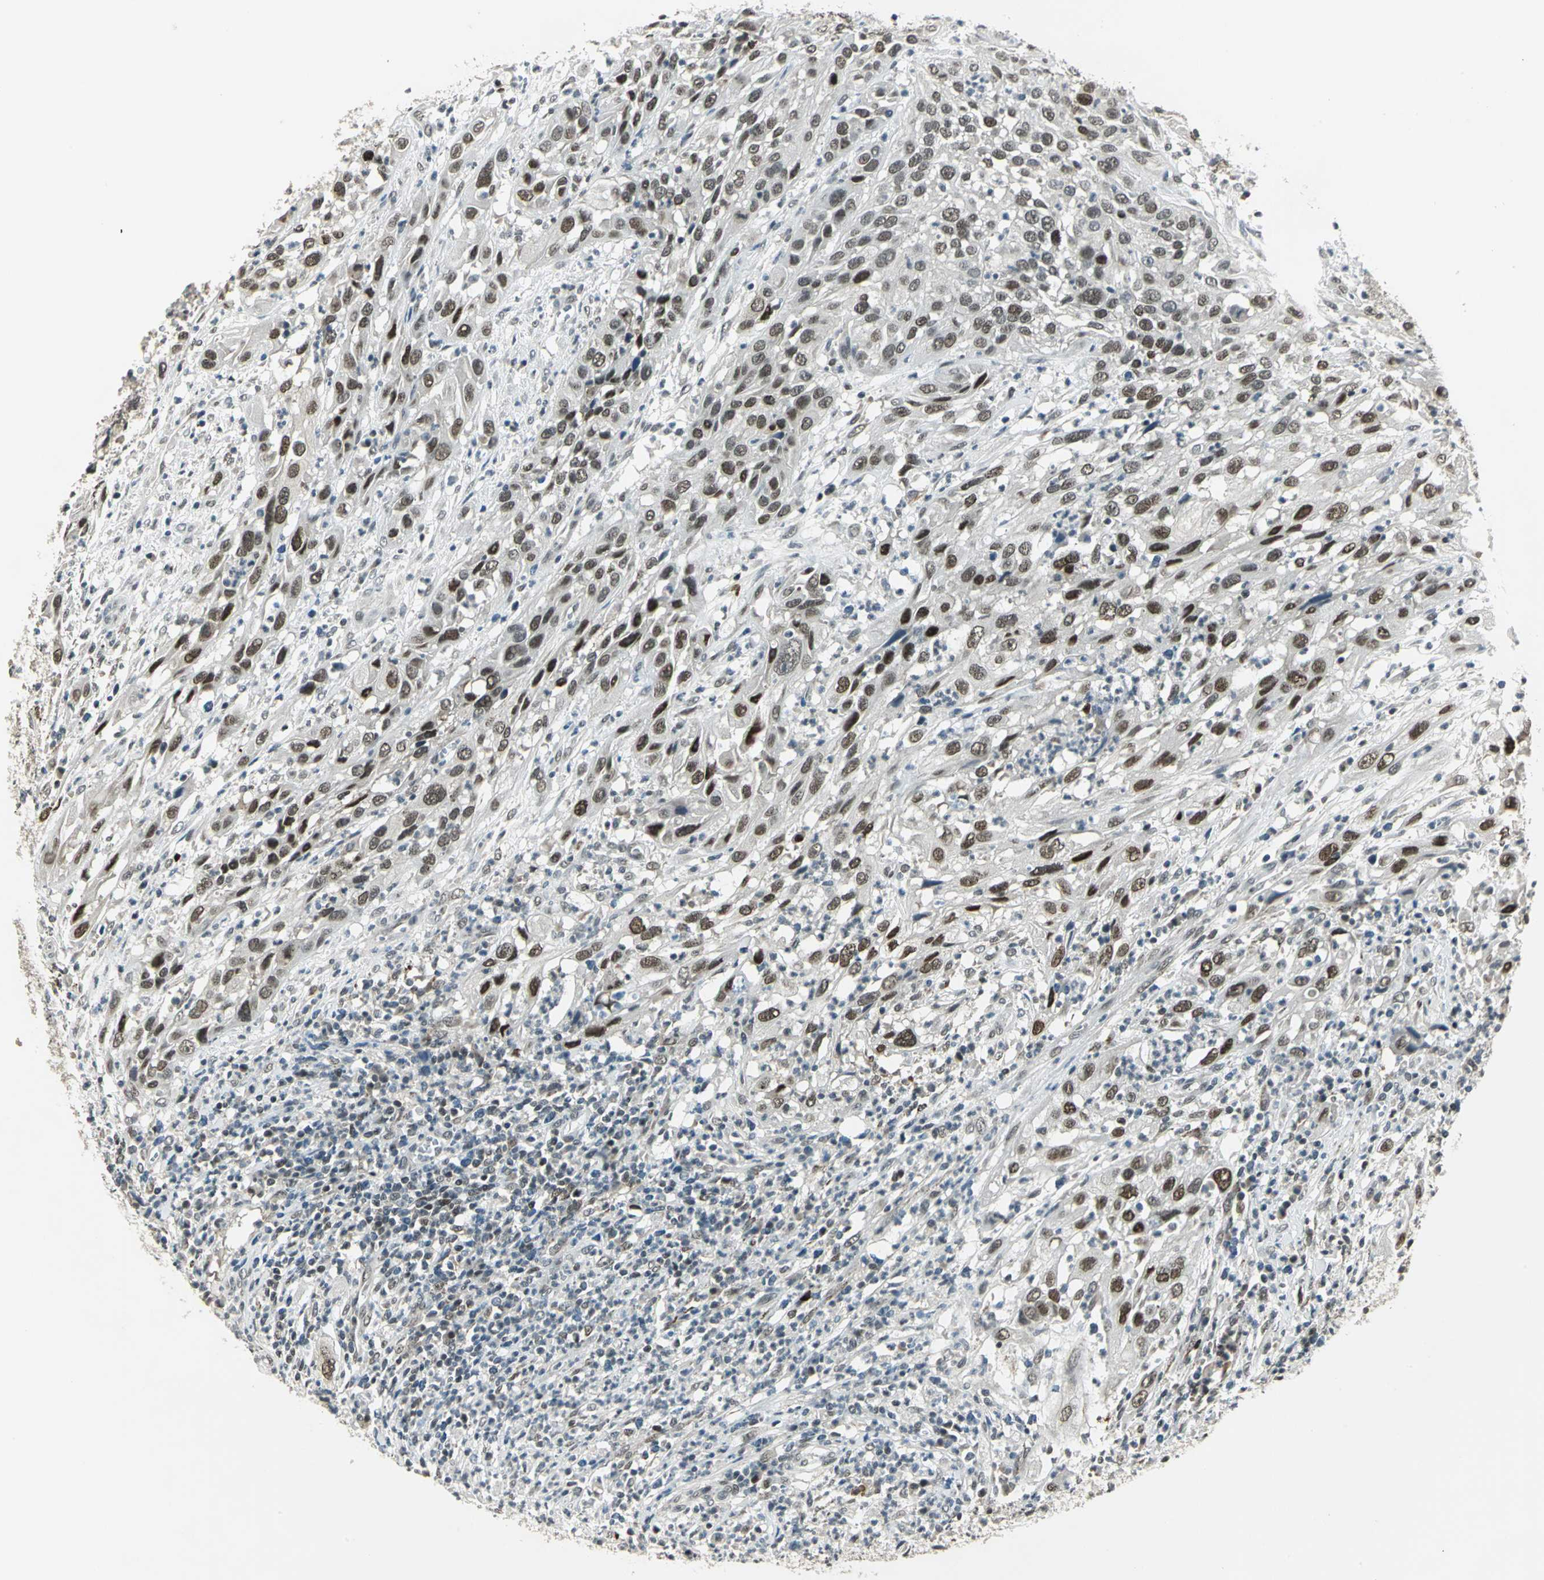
{"staining": {"intensity": "moderate", "quantity": "25%-75%", "location": "nuclear"}, "tissue": "cervical cancer", "cell_type": "Tumor cells", "image_type": "cancer", "snomed": [{"axis": "morphology", "description": "Squamous cell carcinoma, NOS"}, {"axis": "topography", "description": "Cervix"}], "caption": "Moderate nuclear positivity is identified in about 25%-75% of tumor cells in cervical cancer (squamous cell carcinoma). (Stains: DAB in brown, nuclei in blue, Microscopy: brightfield microscopy at high magnification).", "gene": "RAD17", "patient": {"sex": "female", "age": 32}}